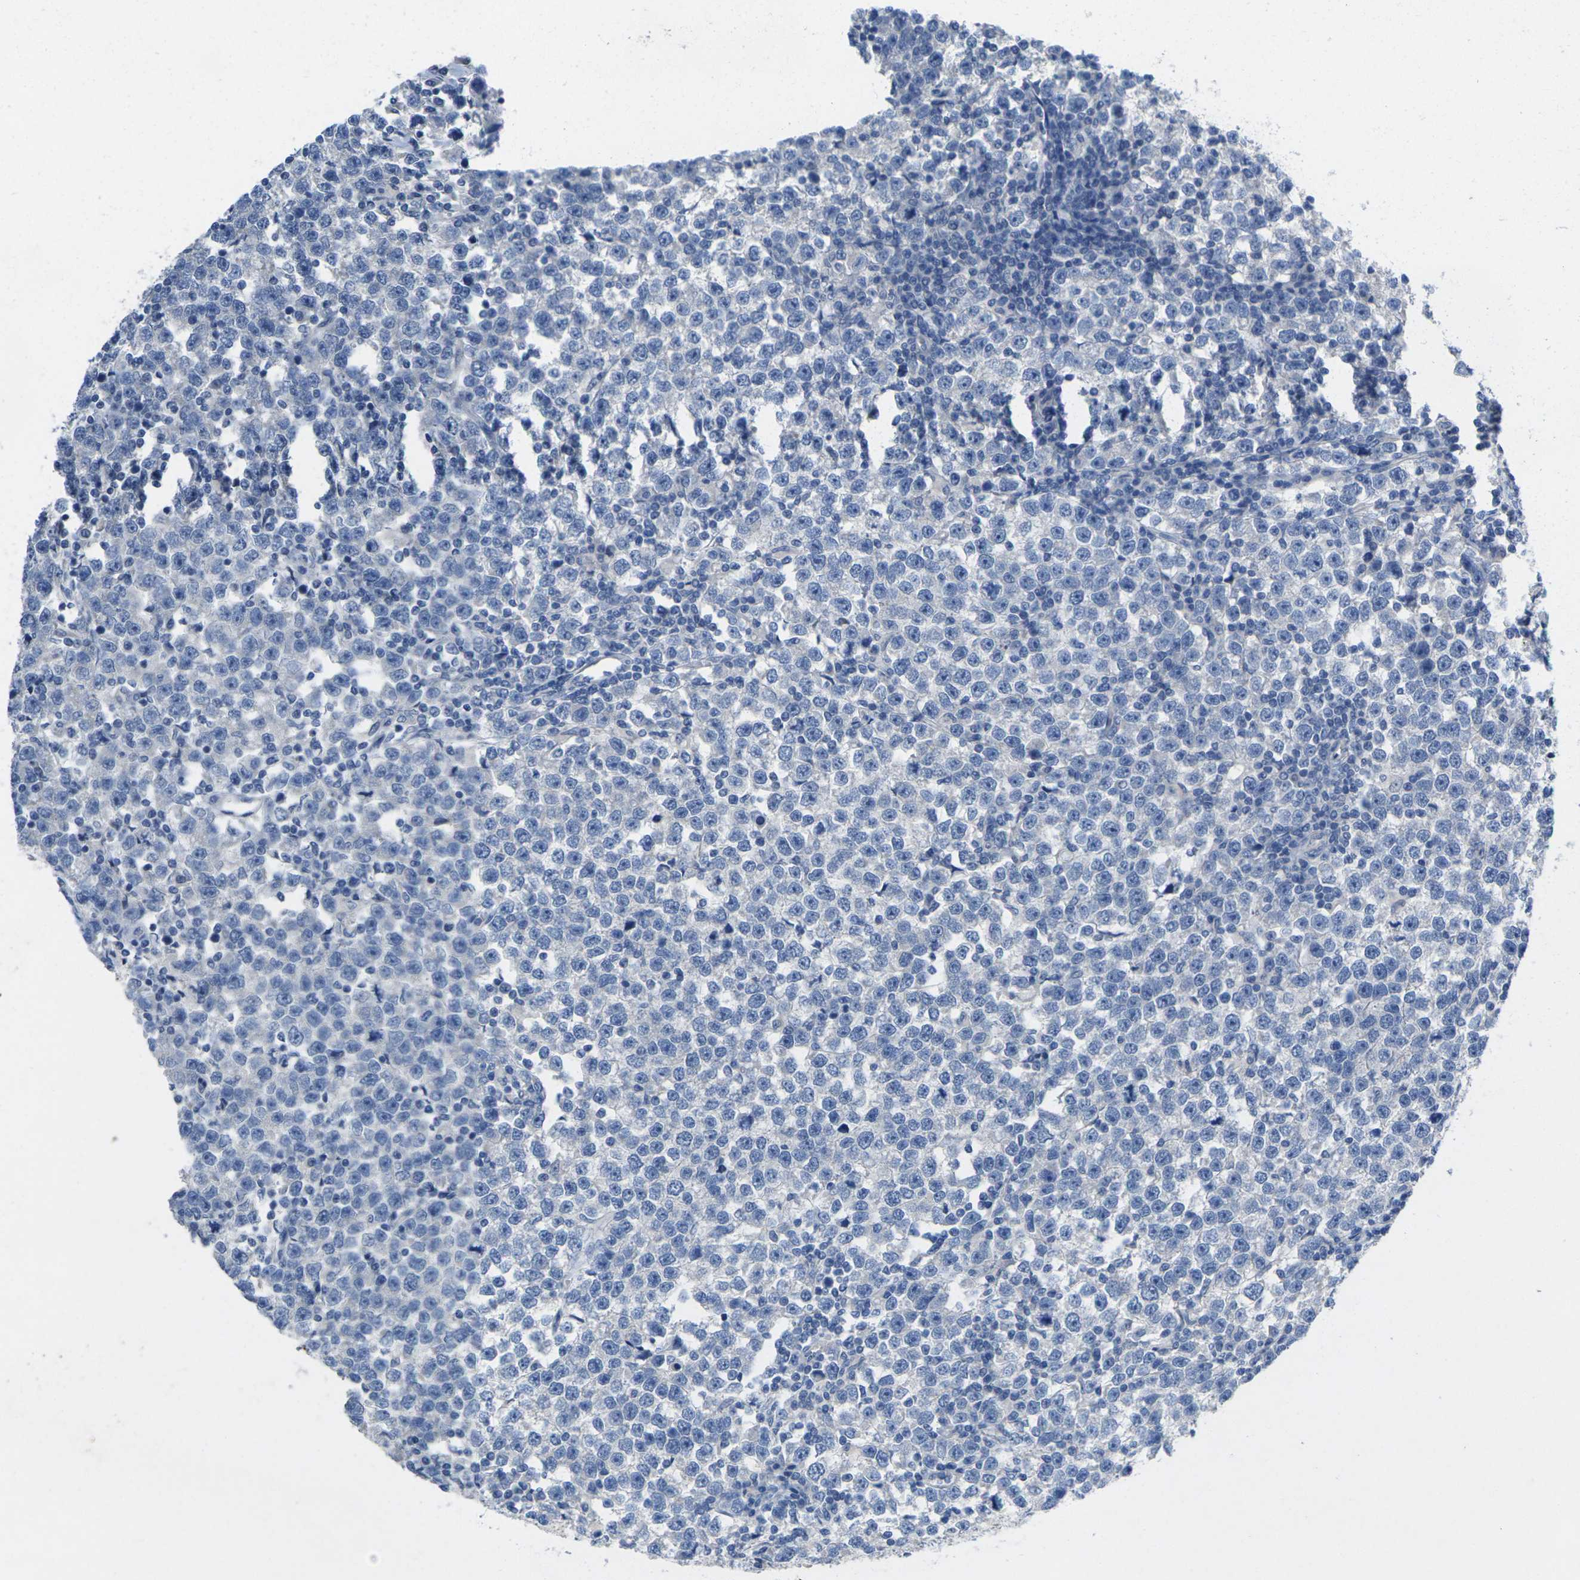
{"staining": {"intensity": "negative", "quantity": "none", "location": "none"}, "tissue": "testis cancer", "cell_type": "Tumor cells", "image_type": "cancer", "snomed": [{"axis": "morphology", "description": "Seminoma, NOS"}, {"axis": "topography", "description": "Testis"}], "caption": "Tumor cells show no significant protein expression in testis cancer.", "gene": "TNNI3", "patient": {"sex": "male", "age": 43}}